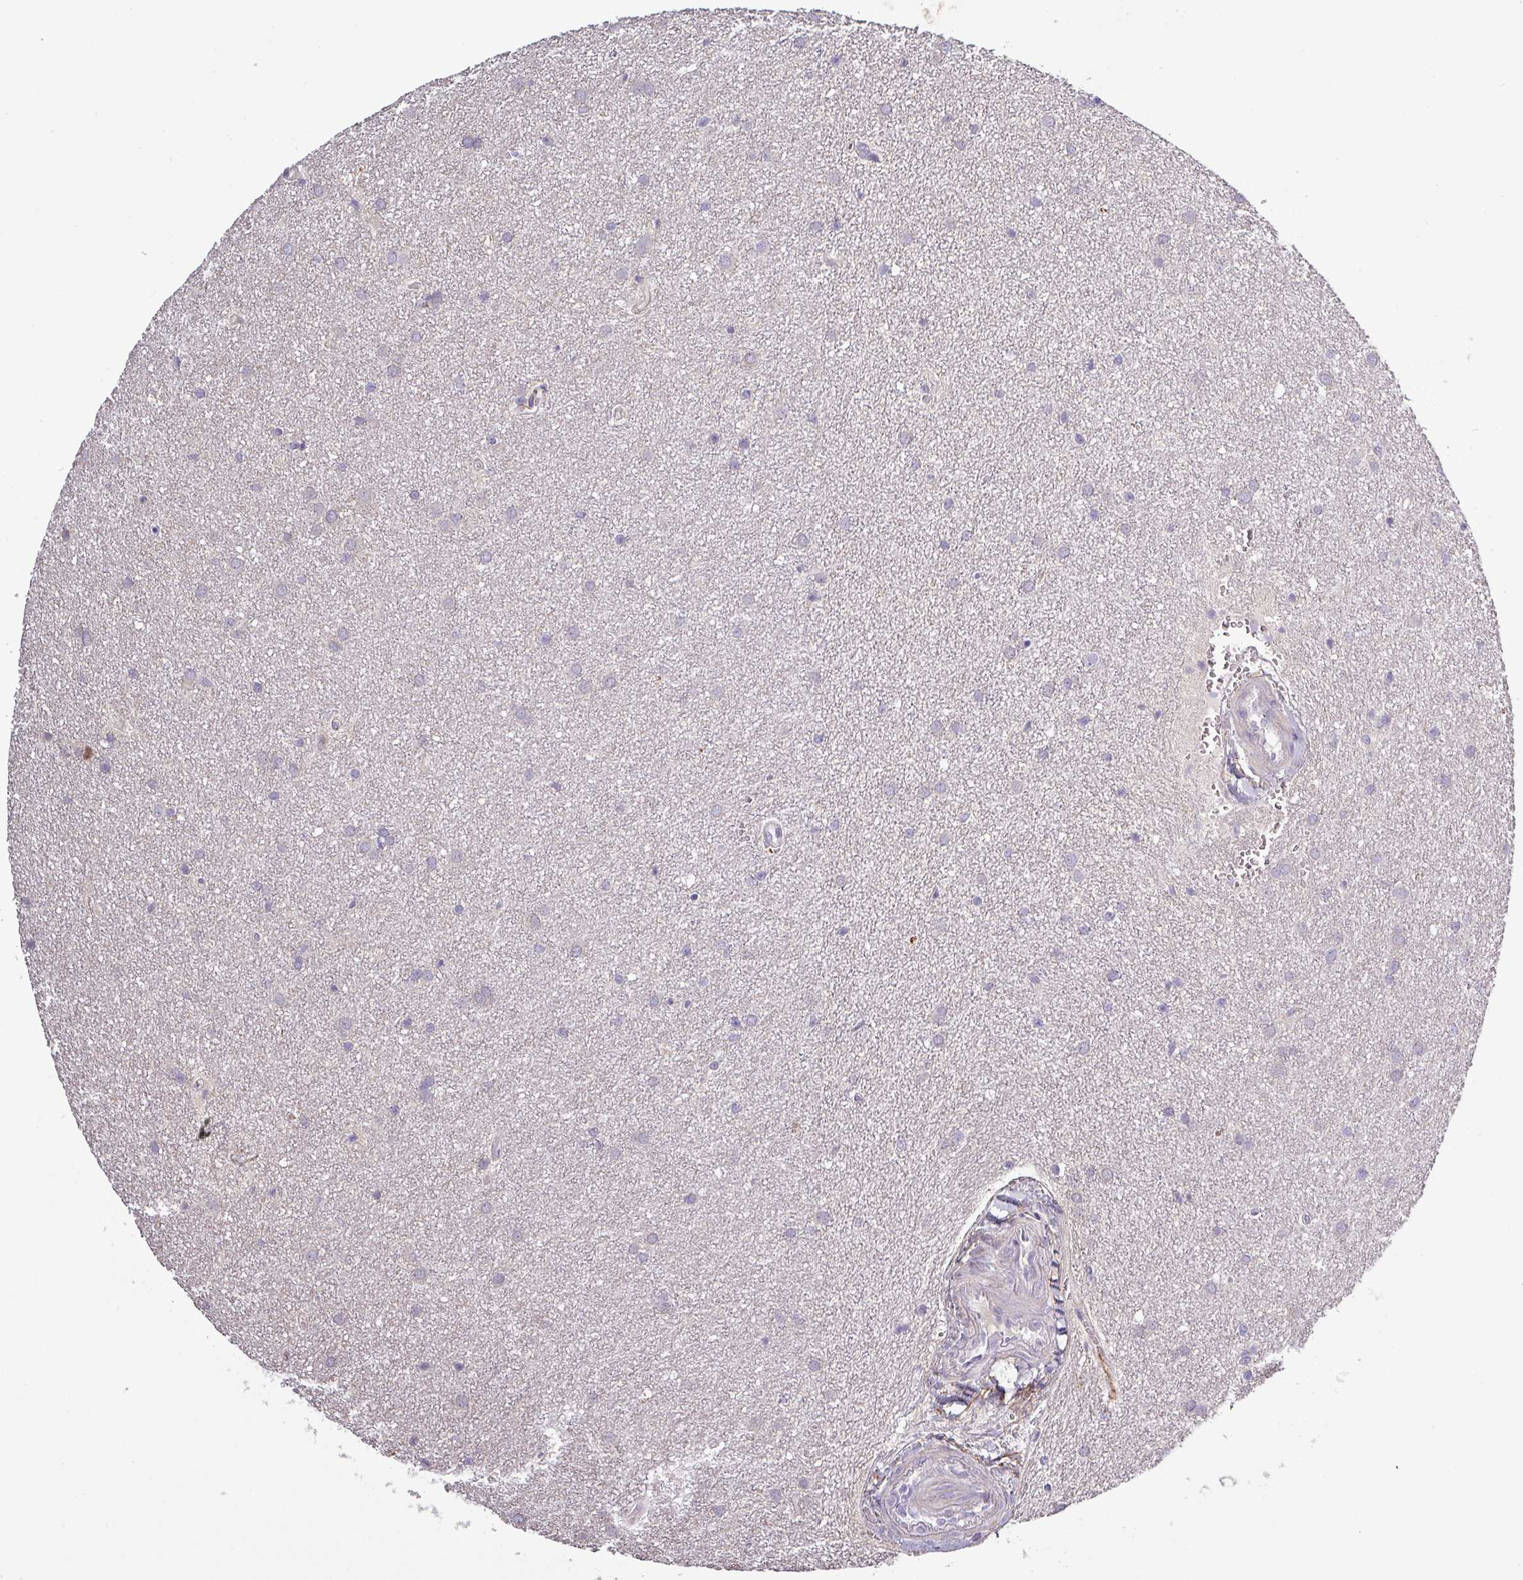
{"staining": {"intensity": "negative", "quantity": "none", "location": "none"}, "tissue": "glioma", "cell_type": "Tumor cells", "image_type": "cancer", "snomed": [{"axis": "morphology", "description": "Glioma, malignant, Low grade"}, {"axis": "topography", "description": "Cerebellum"}], "caption": "IHC image of neoplastic tissue: low-grade glioma (malignant) stained with DAB (3,3'-diaminobenzidine) reveals no significant protein expression in tumor cells.", "gene": "C2orf16", "patient": {"sex": "female", "age": 5}}